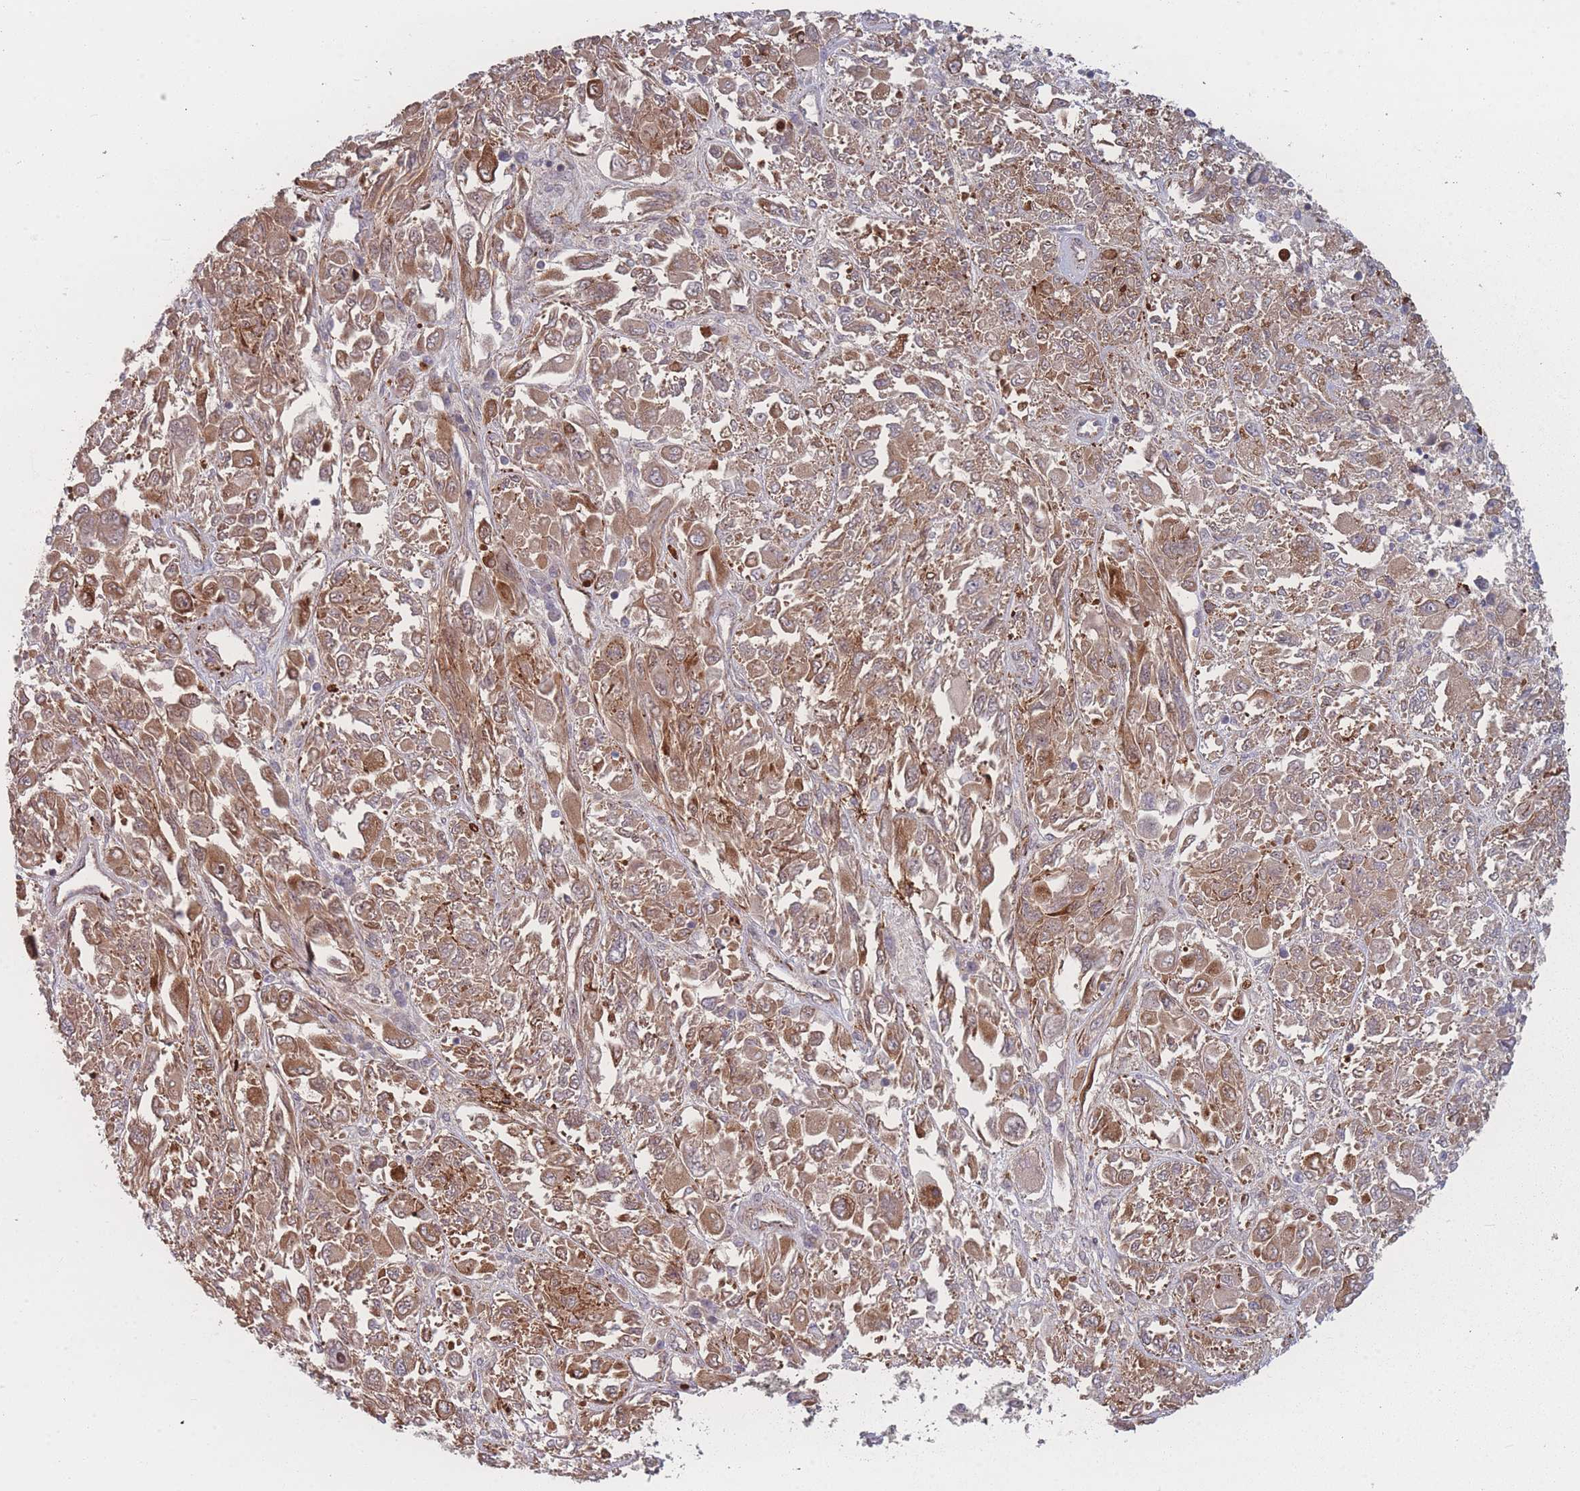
{"staining": {"intensity": "moderate", "quantity": ">75%", "location": "cytoplasmic/membranous"}, "tissue": "melanoma", "cell_type": "Tumor cells", "image_type": "cancer", "snomed": [{"axis": "morphology", "description": "Malignant melanoma, NOS"}, {"axis": "topography", "description": "Skin"}], "caption": "DAB immunohistochemical staining of melanoma exhibits moderate cytoplasmic/membranous protein positivity in approximately >75% of tumor cells.", "gene": "EEF1AKMT2", "patient": {"sex": "female", "age": 91}}